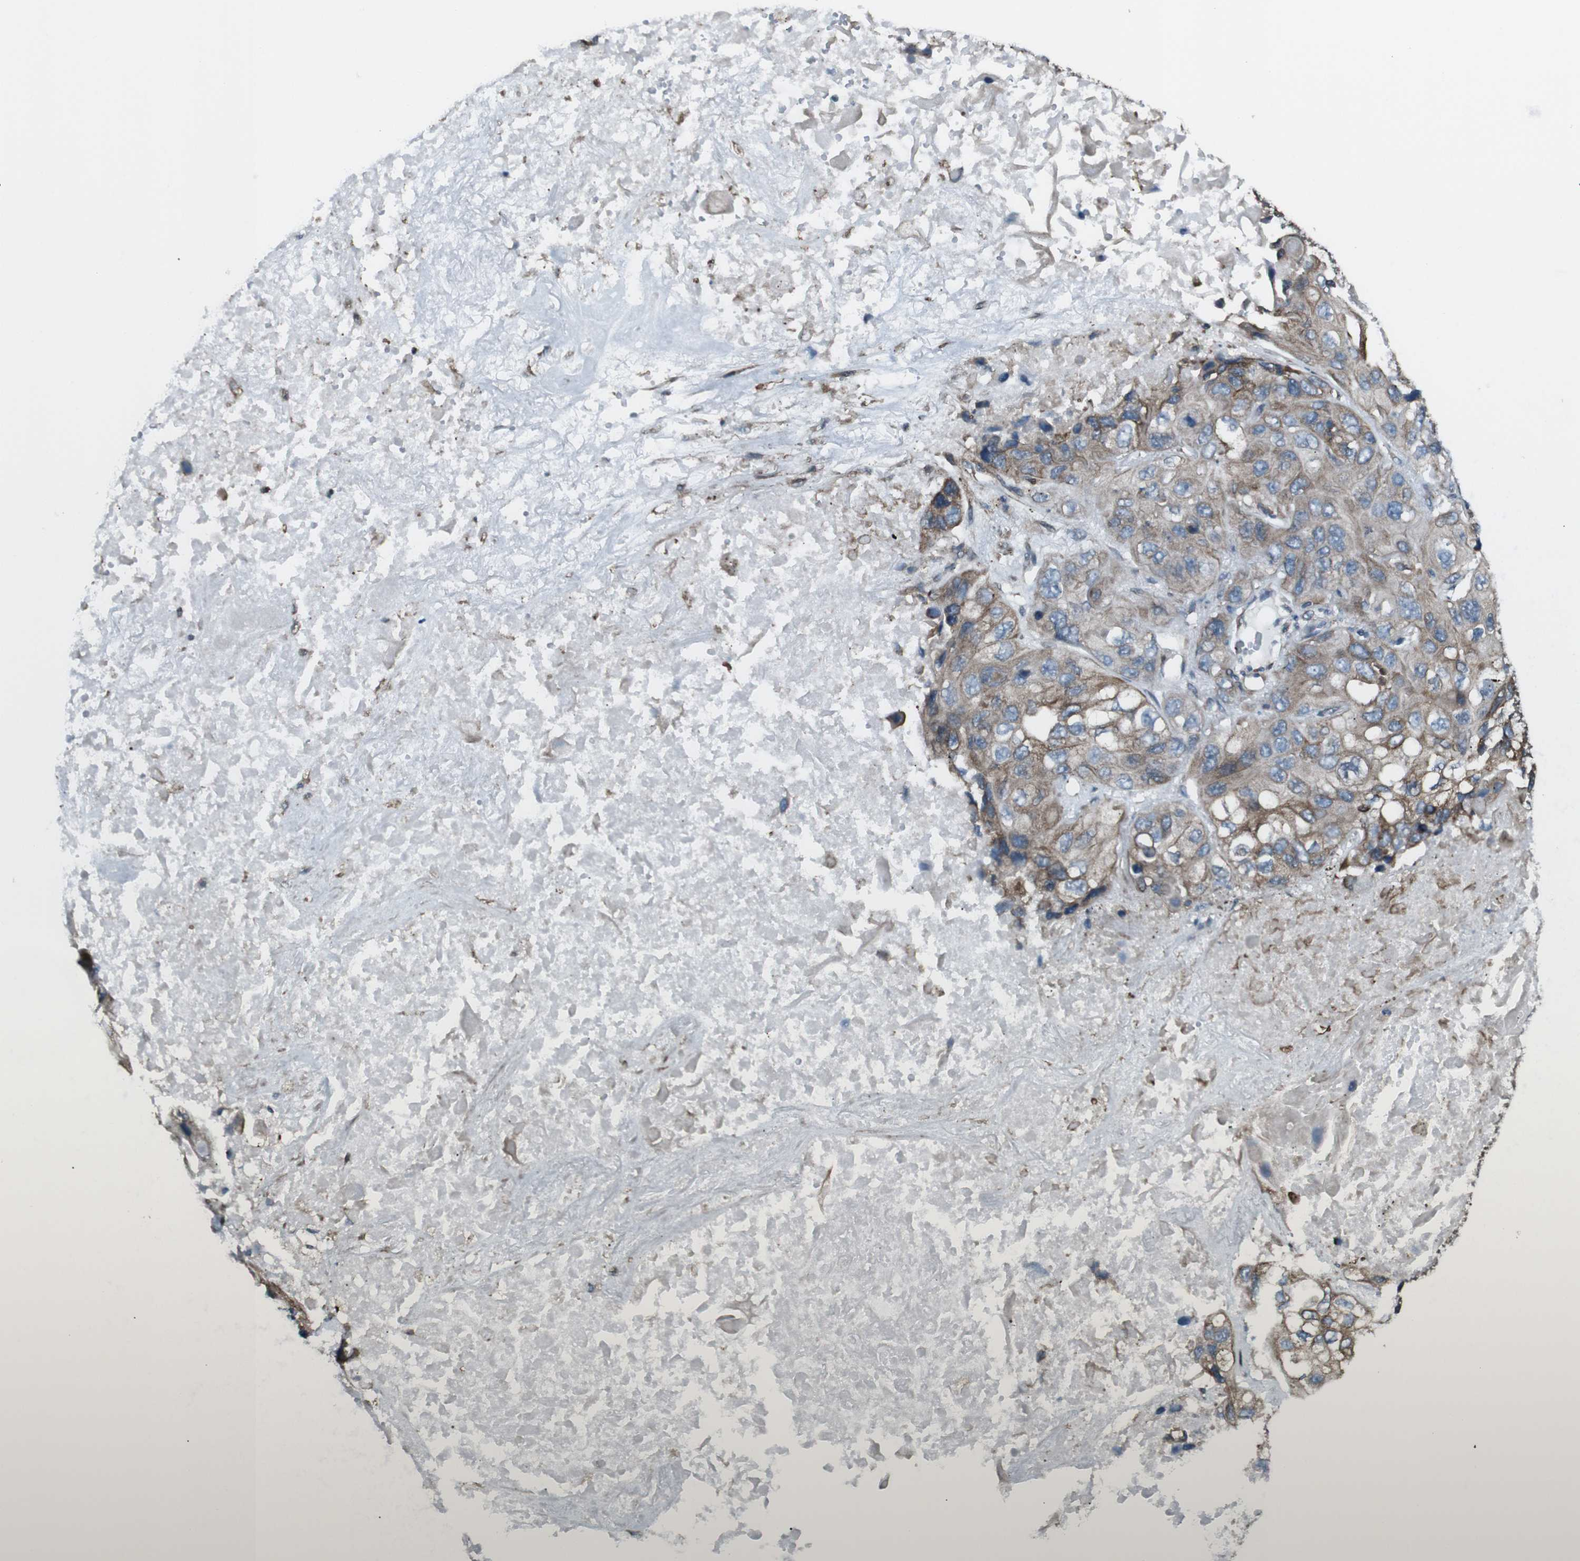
{"staining": {"intensity": "moderate", "quantity": "25%-75%", "location": "cytoplasmic/membranous"}, "tissue": "lung cancer", "cell_type": "Tumor cells", "image_type": "cancer", "snomed": [{"axis": "morphology", "description": "Squamous cell carcinoma, NOS"}, {"axis": "topography", "description": "Lung"}], "caption": "Lung squamous cell carcinoma was stained to show a protein in brown. There is medium levels of moderate cytoplasmic/membranous expression in about 25%-75% of tumor cells.", "gene": "LNPK", "patient": {"sex": "female", "age": 73}}